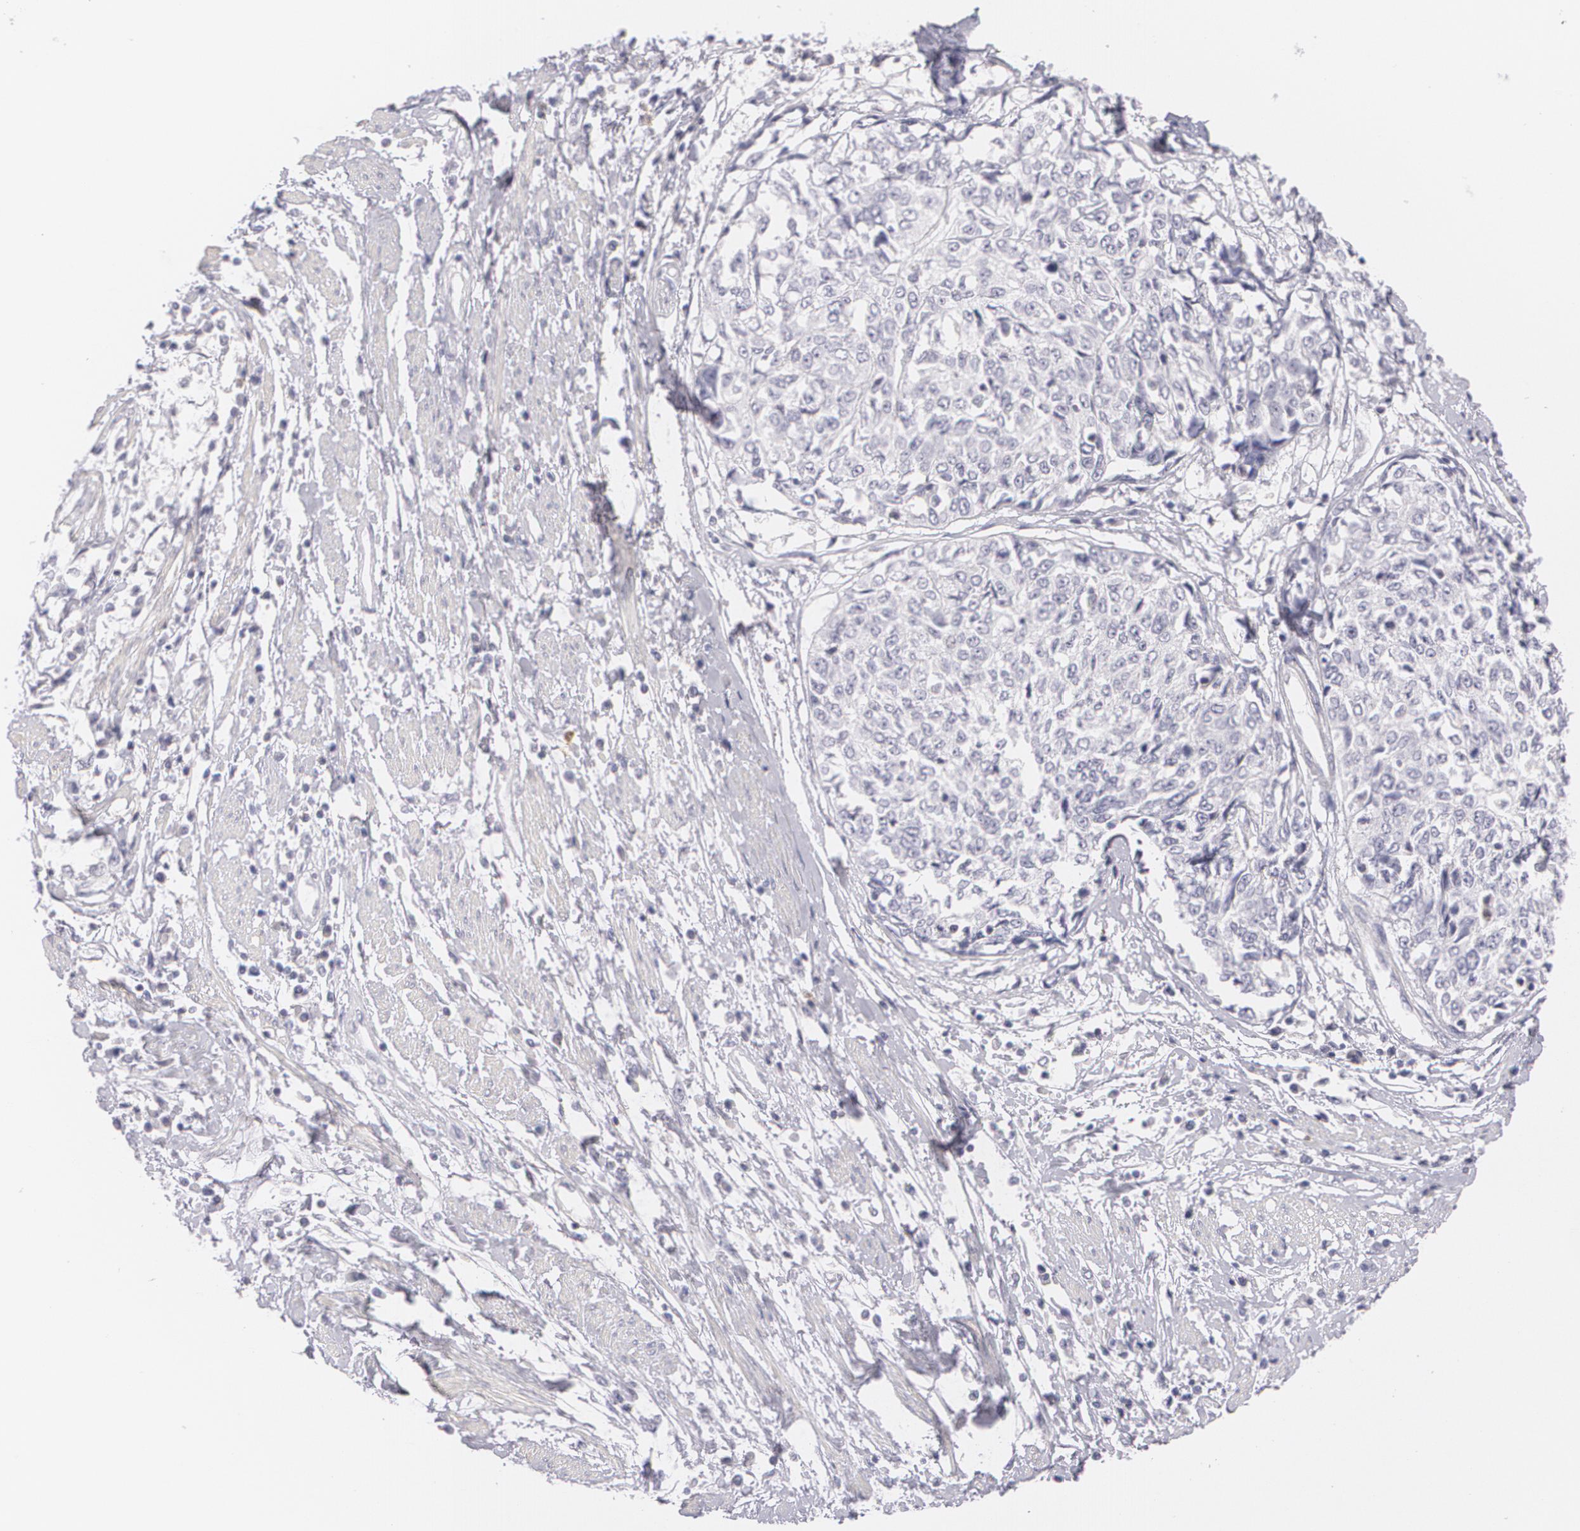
{"staining": {"intensity": "negative", "quantity": "none", "location": "none"}, "tissue": "cervical cancer", "cell_type": "Tumor cells", "image_type": "cancer", "snomed": [{"axis": "morphology", "description": "Squamous cell carcinoma, NOS"}, {"axis": "topography", "description": "Cervix"}], "caption": "Immunohistochemistry (IHC) image of neoplastic tissue: cervical squamous cell carcinoma stained with DAB (3,3'-diaminobenzidine) reveals no significant protein staining in tumor cells. (Stains: DAB IHC with hematoxylin counter stain, Microscopy: brightfield microscopy at high magnification).", "gene": "FAM181A", "patient": {"sex": "female", "age": 57}}